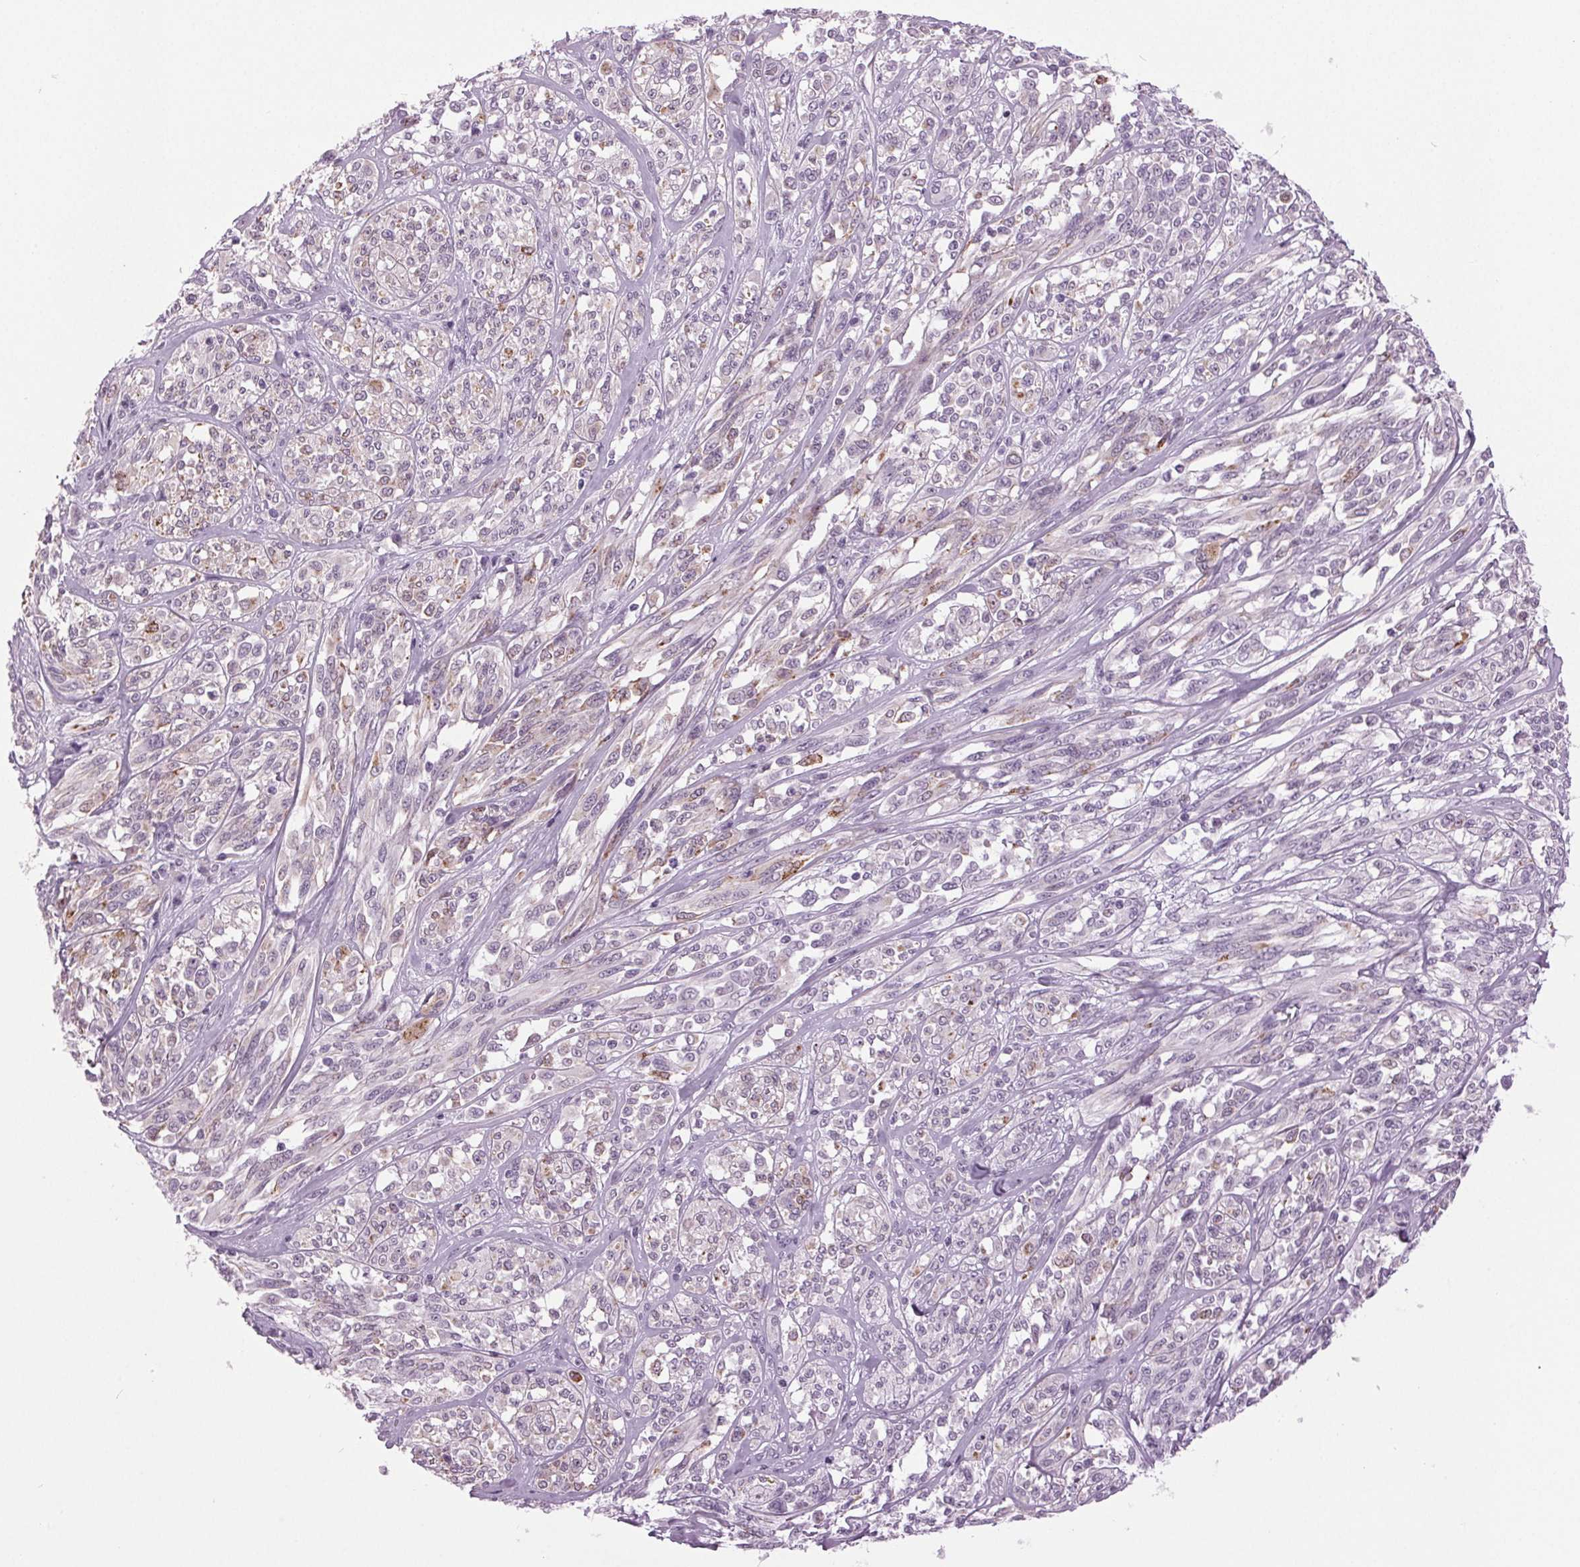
{"staining": {"intensity": "negative", "quantity": "none", "location": "none"}, "tissue": "melanoma", "cell_type": "Tumor cells", "image_type": "cancer", "snomed": [{"axis": "morphology", "description": "Malignant melanoma, NOS"}, {"axis": "topography", "description": "Skin"}], "caption": "High magnification brightfield microscopy of melanoma stained with DAB (3,3'-diaminobenzidine) (brown) and counterstained with hematoxylin (blue): tumor cells show no significant positivity.", "gene": "DNAH12", "patient": {"sex": "female", "age": 91}}